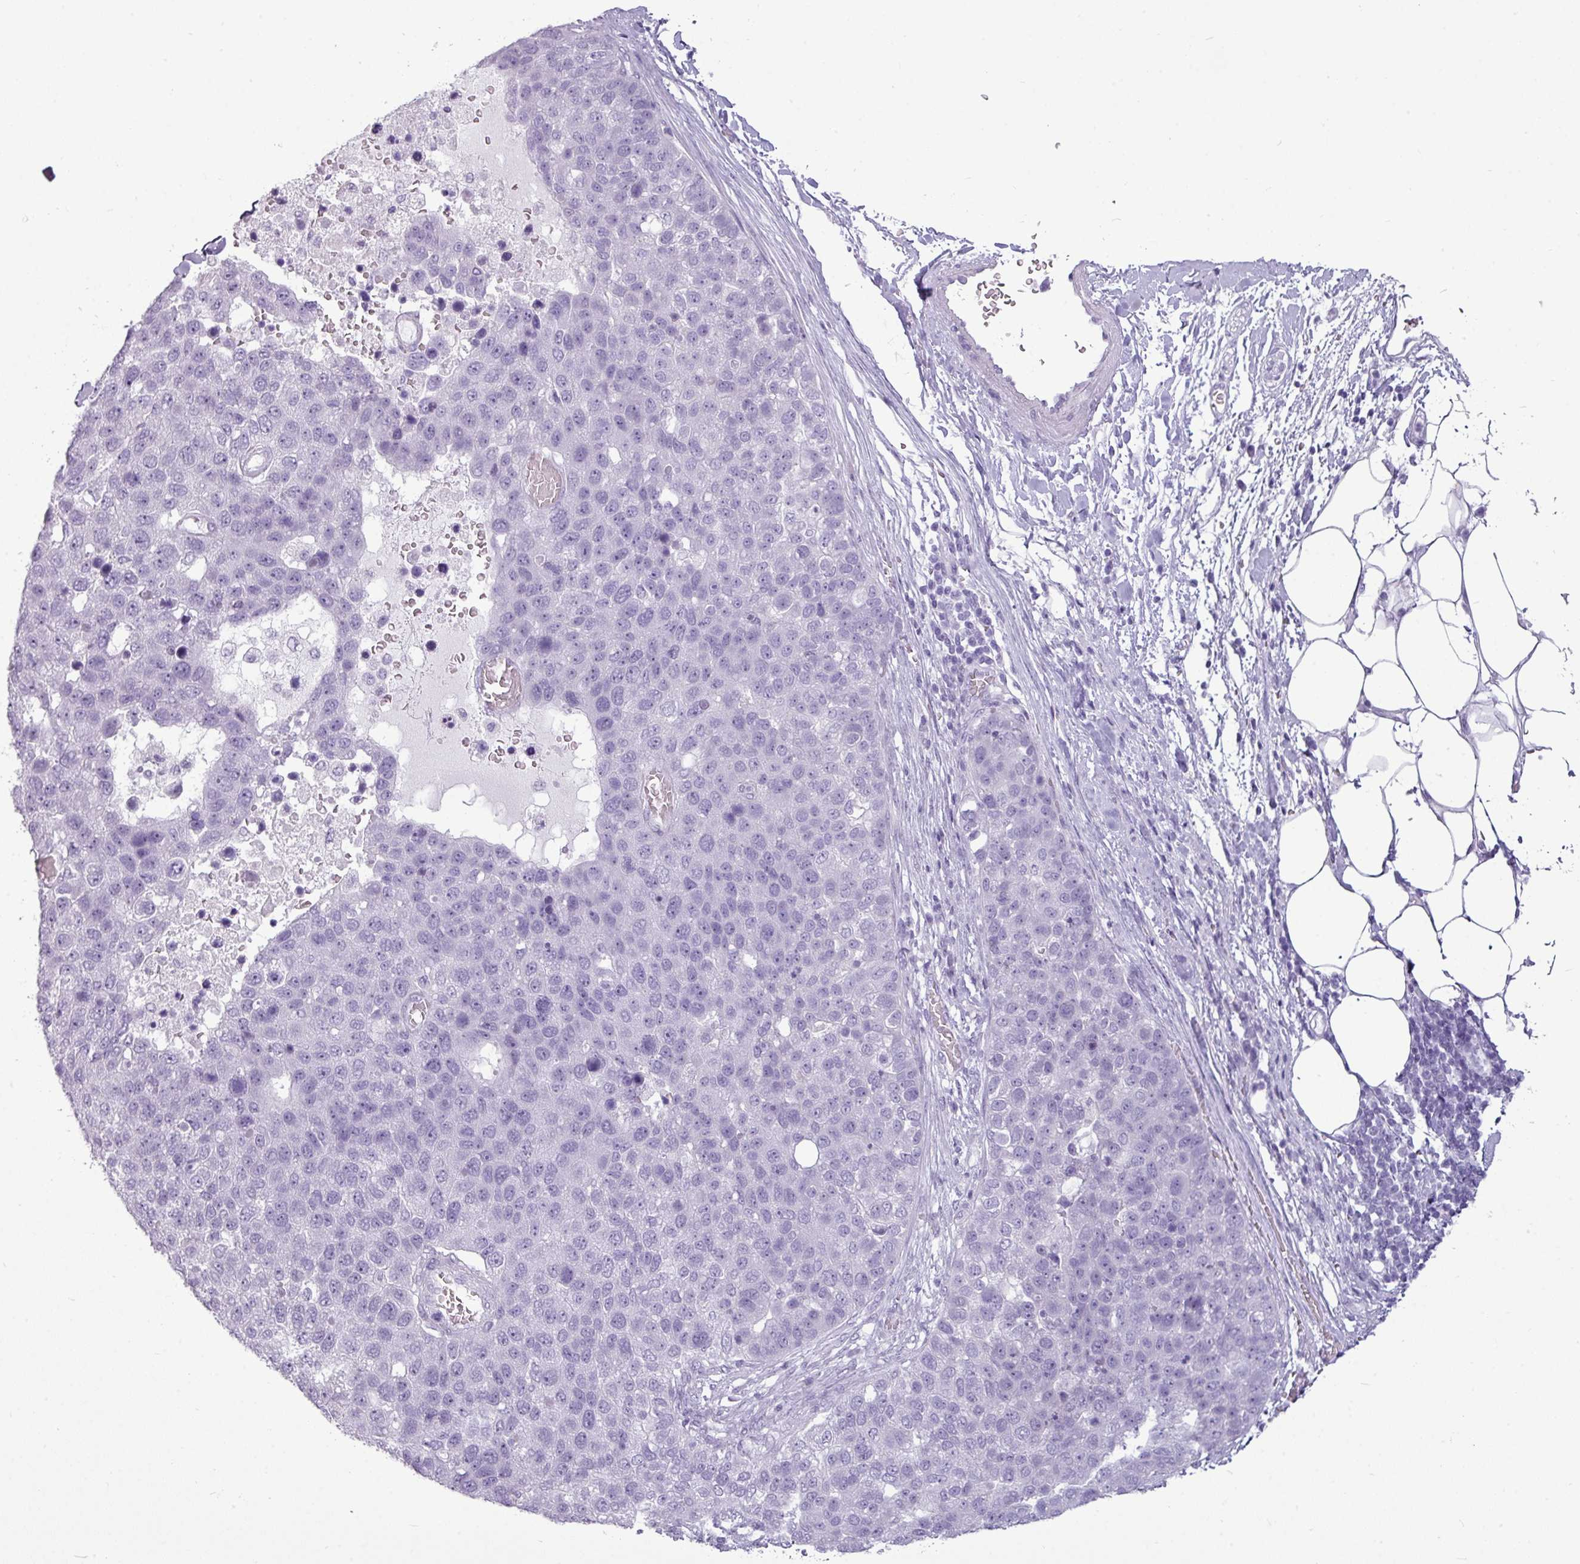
{"staining": {"intensity": "negative", "quantity": "none", "location": "none"}, "tissue": "pancreatic cancer", "cell_type": "Tumor cells", "image_type": "cancer", "snomed": [{"axis": "morphology", "description": "Adenocarcinoma, NOS"}, {"axis": "topography", "description": "Pancreas"}], "caption": "The micrograph exhibits no staining of tumor cells in pancreatic cancer (adenocarcinoma). The staining was performed using DAB to visualize the protein expression in brown, while the nuclei were stained in blue with hematoxylin (Magnification: 20x).", "gene": "AMY2A", "patient": {"sex": "female", "age": 61}}